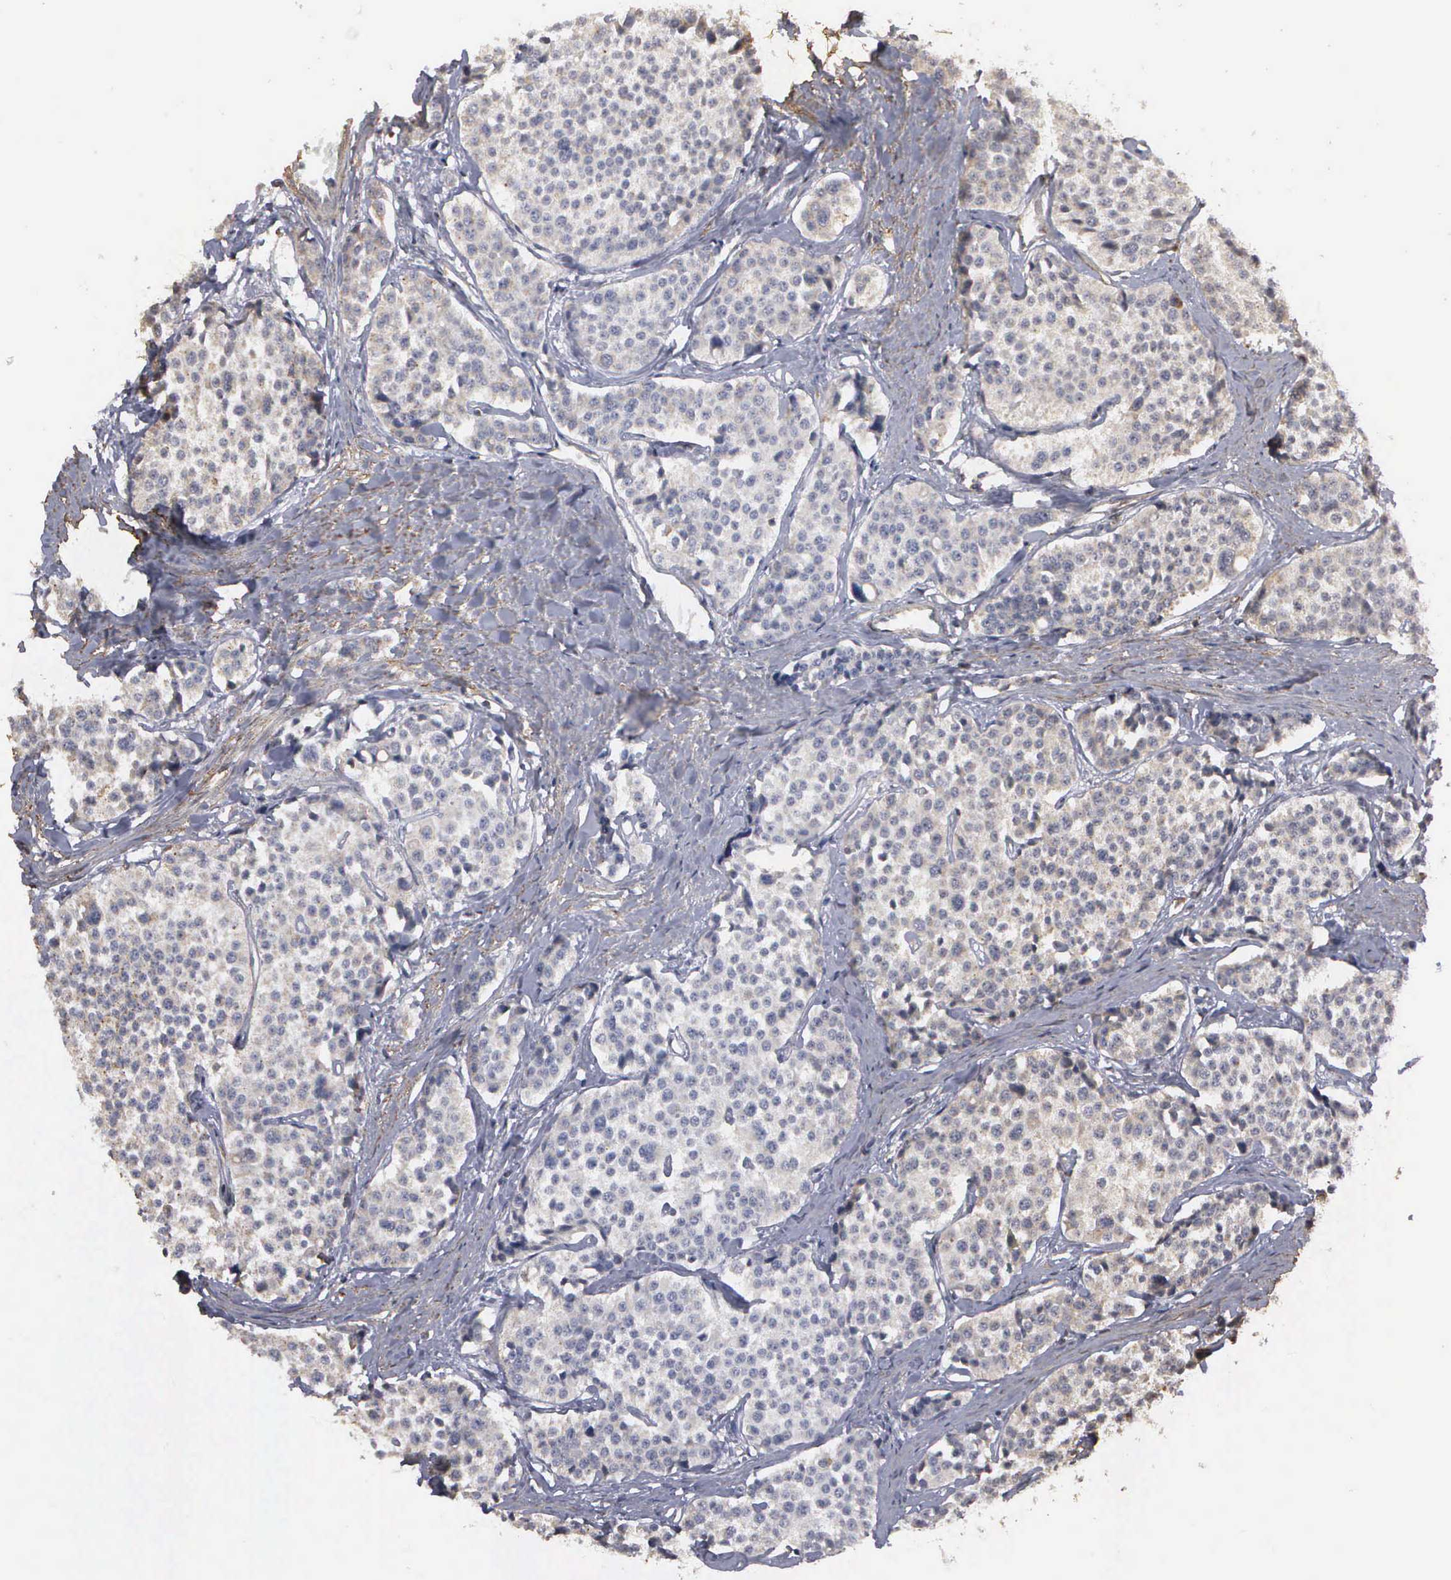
{"staining": {"intensity": "weak", "quantity": "<25%", "location": "cytoplasmic/membranous"}, "tissue": "carcinoid", "cell_type": "Tumor cells", "image_type": "cancer", "snomed": [{"axis": "morphology", "description": "Carcinoid, malignant, NOS"}, {"axis": "topography", "description": "Small intestine"}], "caption": "Immunohistochemistry (IHC) image of neoplastic tissue: carcinoid stained with DAB shows no significant protein staining in tumor cells.", "gene": "NGDN", "patient": {"sex": "male", "age": 60}}